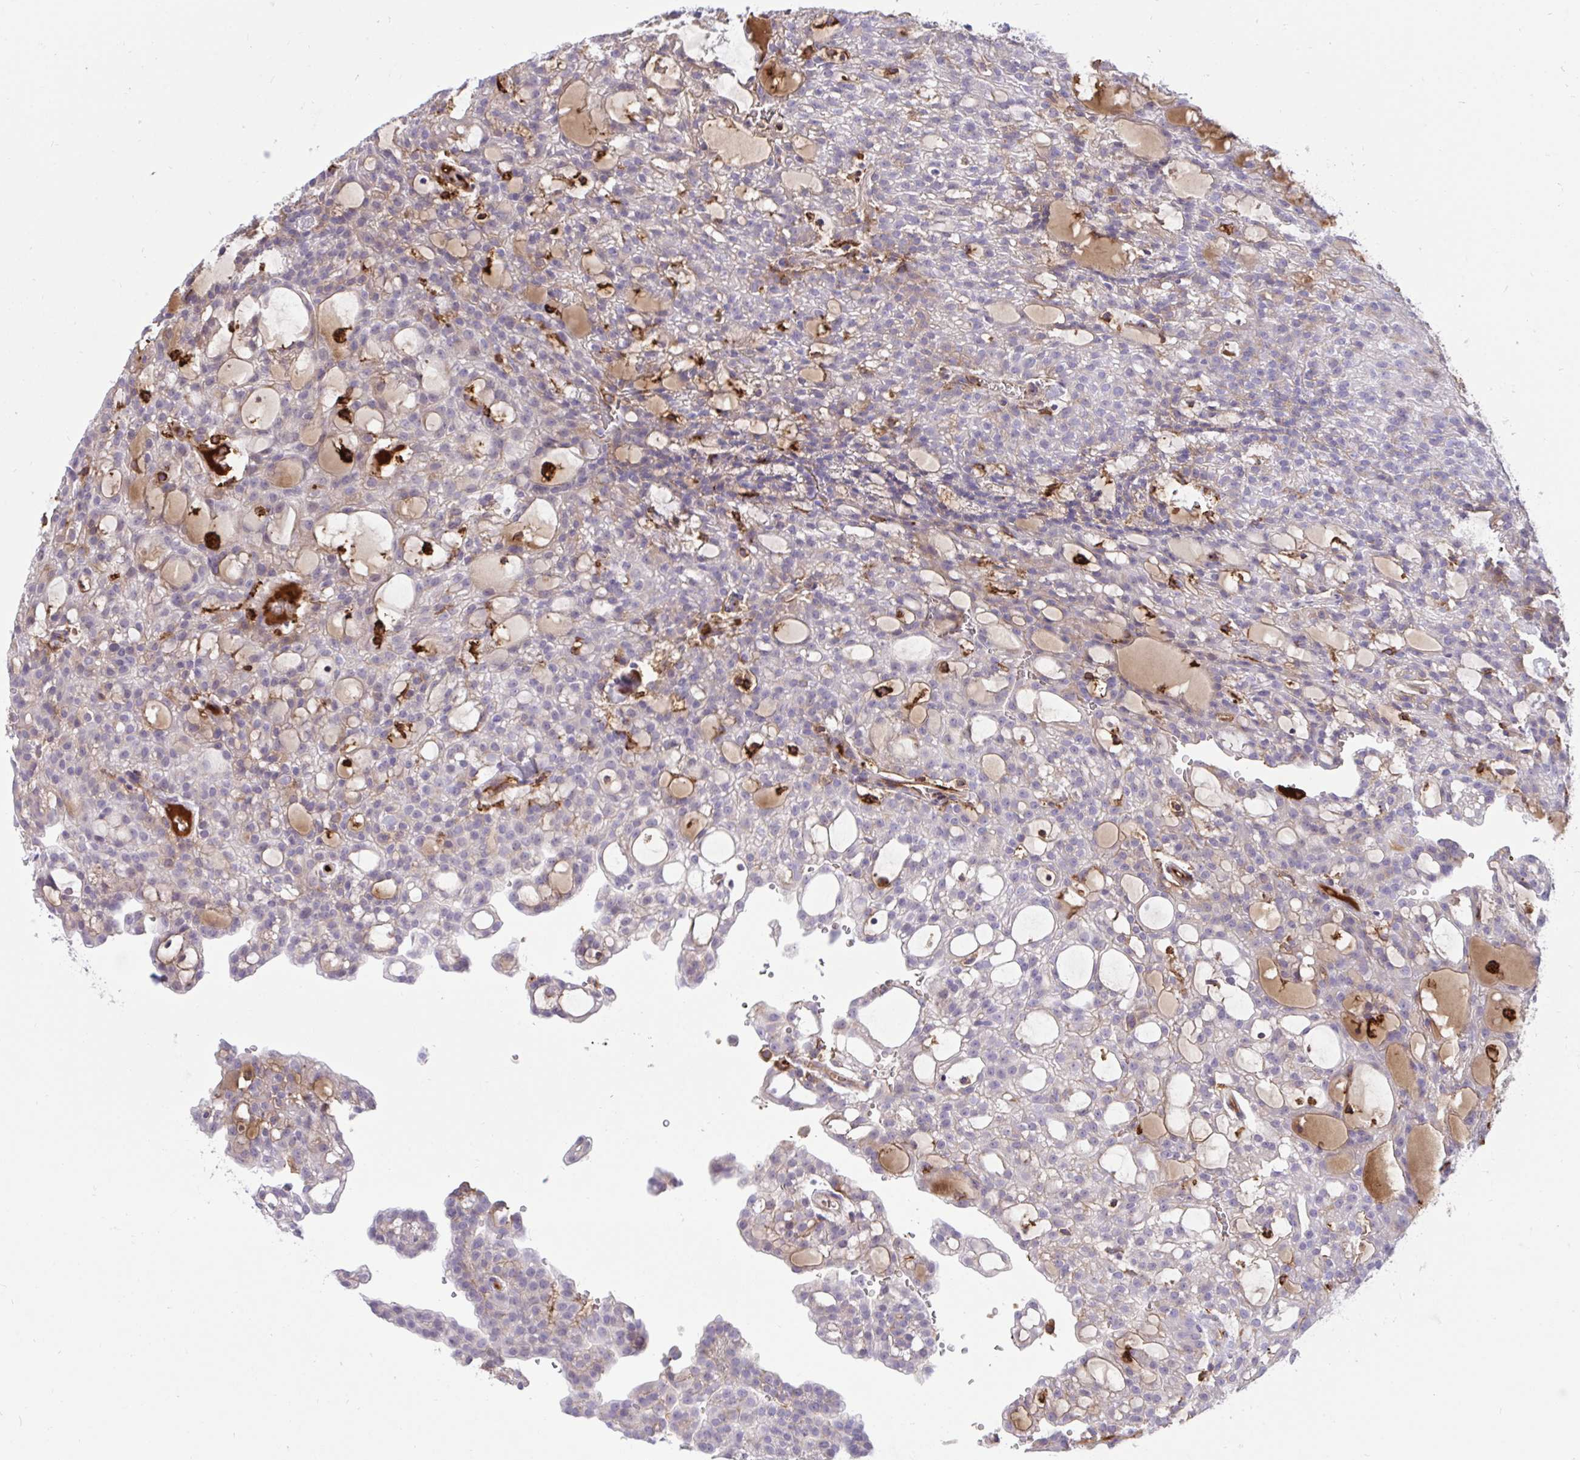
{"staining": {"intensity": "weak", "quantity": "<25%", "location": "cytoplasmic/membranous"}, "tissue": "renal cancer", "cell_type": "Tumor cells", "image_type": "cancer", "snomed": [{"axis": "morphology", "description": "Adenocarcinoma, NOS"}, {"axis": "topography", "description": "Kidney"}], "caption": "Tumor cells are negative for brown protein staining in renal cancer.", "gene": "F2", "patient": {"sex": "male", "age": 63}}